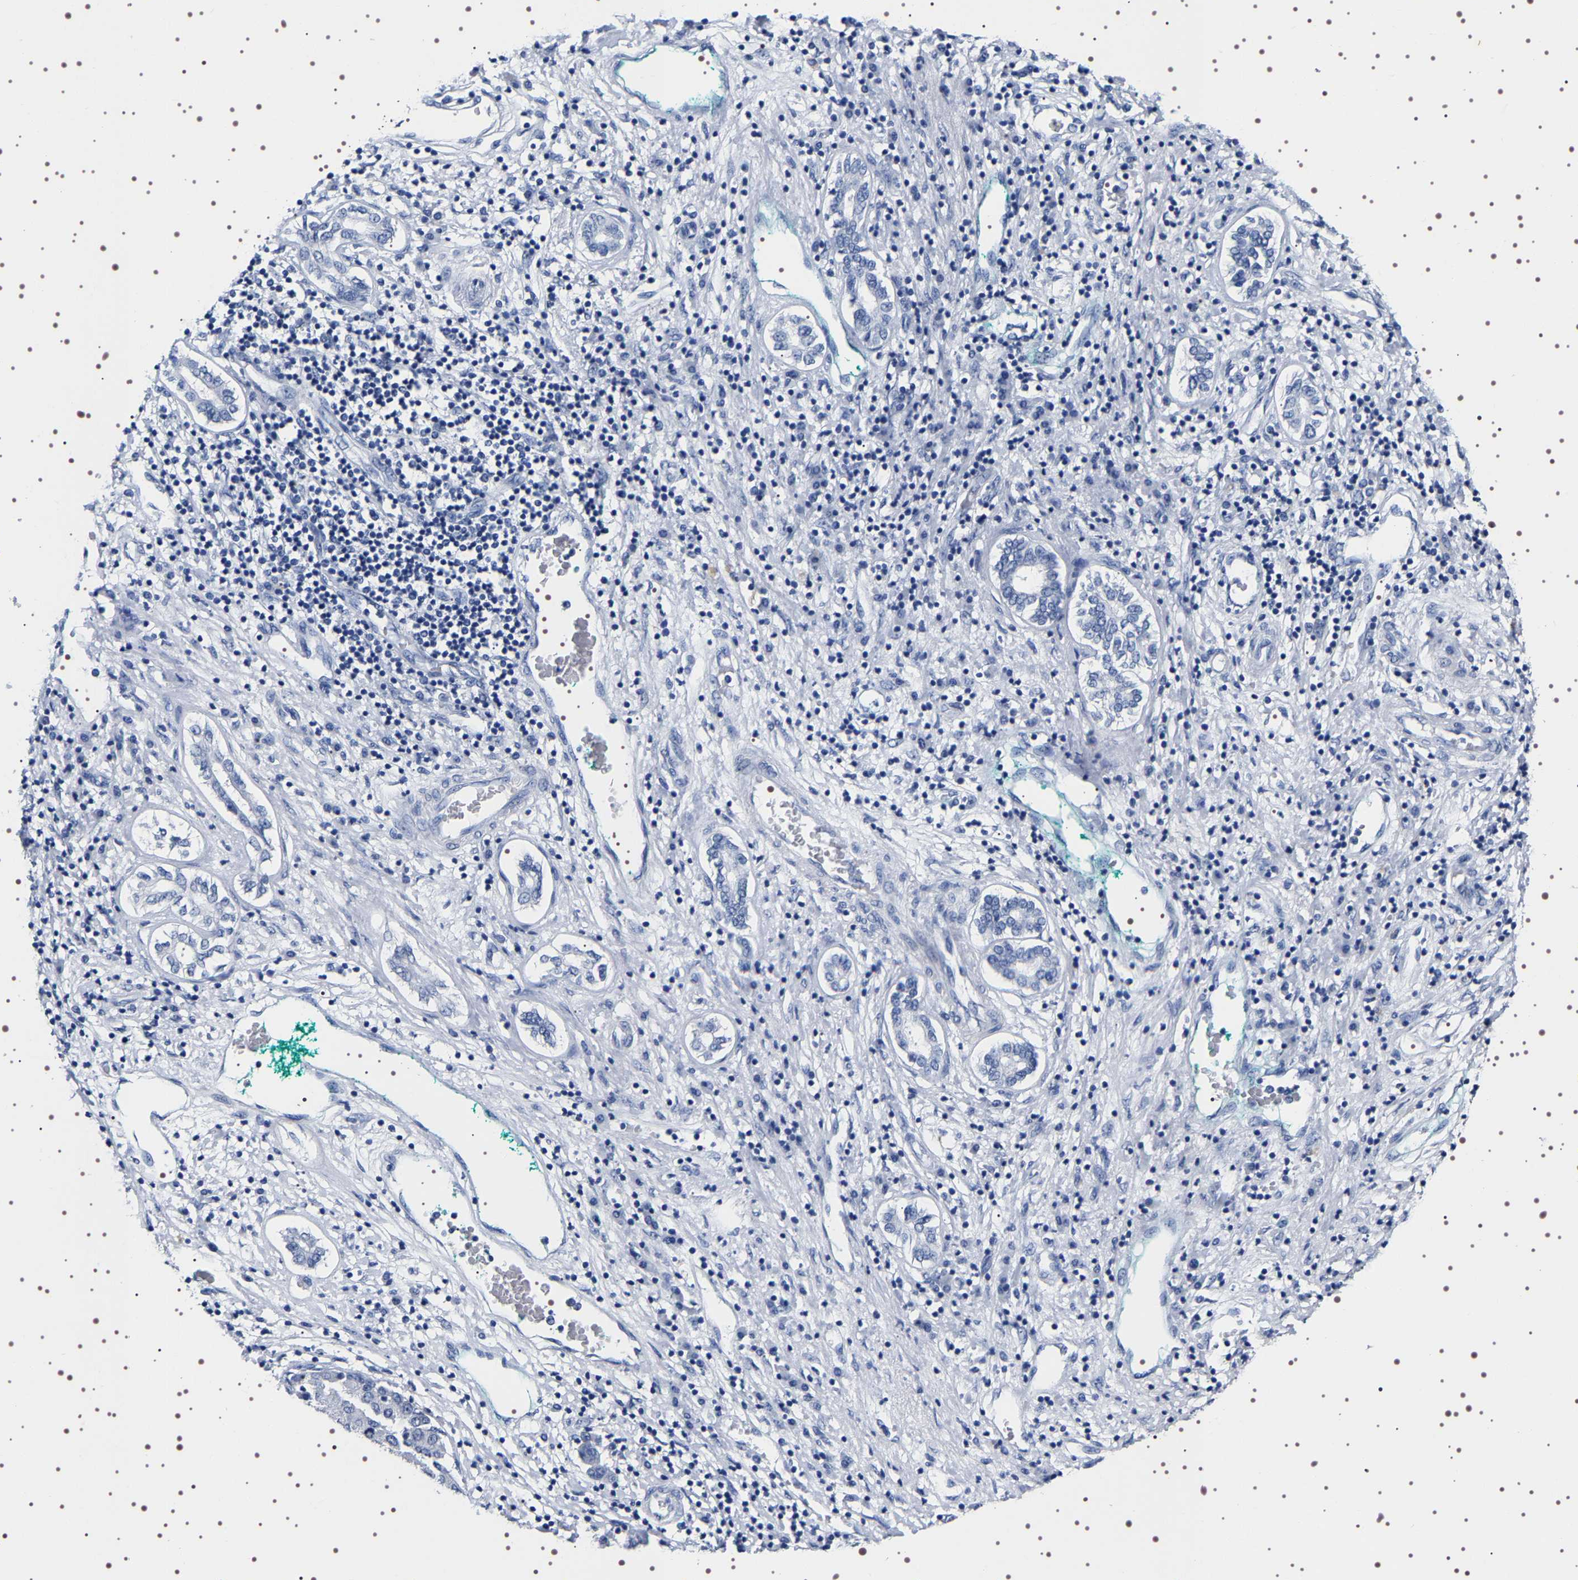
{"staining": {"intensity": "negative", "quantity": "none", "location": "none"}, "tissue": "liver cancer", "cell_type": "Tumor cells", "image_type": "cancer", "snomed": [{"axis": "morphology", "description": "Carcinoma, Hepatocellular, NOS"}, {"axis": "topography", "description": "Liver"}], "caption": "This is a image of IHC staining of liver hepatocellular carcinoma, which shows no staining in tumor cells.", "gene": "UBQLN3", "patient": {"sex": "male", "age": 65}}